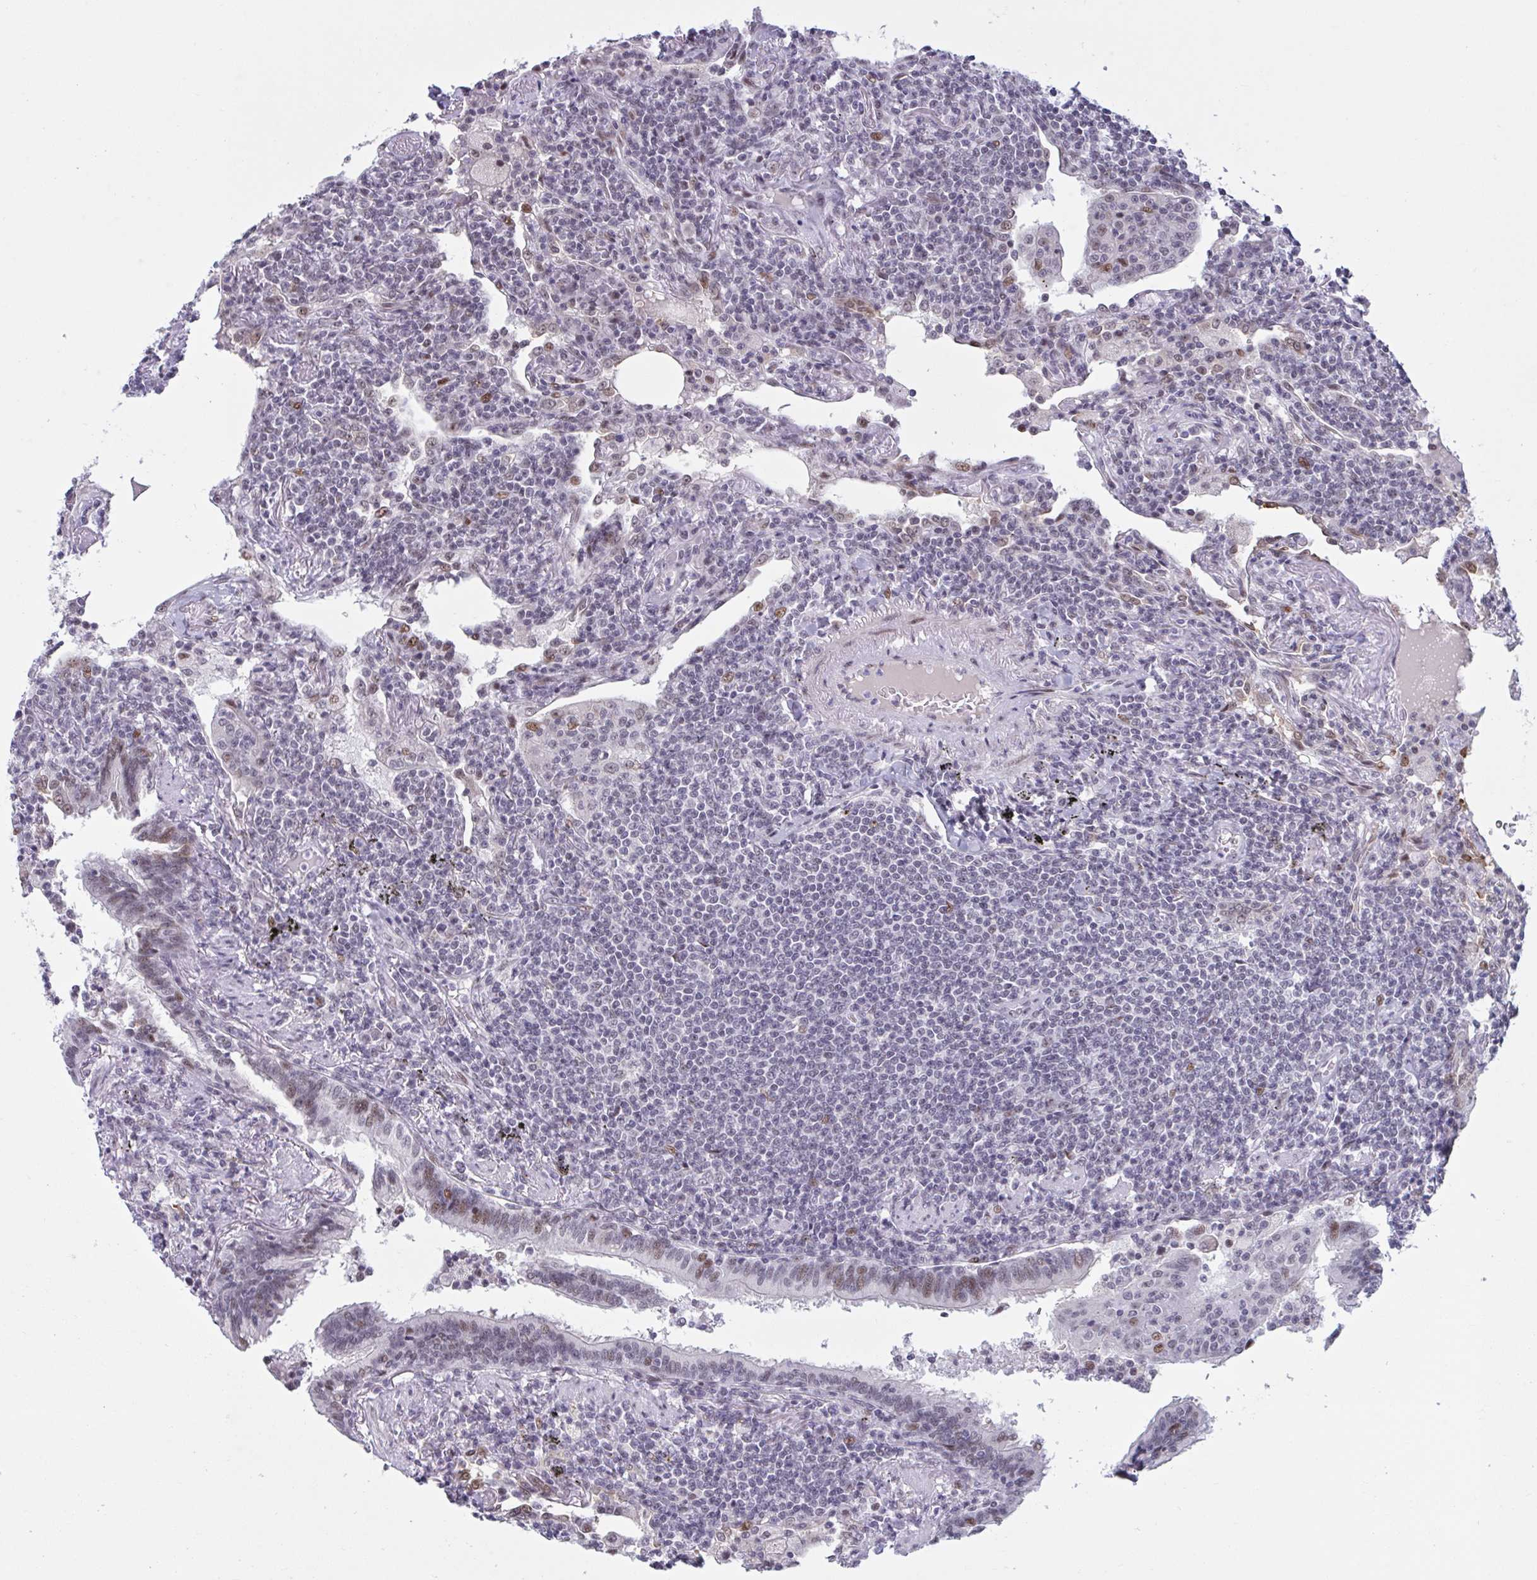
{"staining": {"intensity": "negative", "quantity": "none", "location": "none"}, "tissue": "lymphoma", "cell_type": "Tumor cells", "image_type": "cancer", "snomed": [{"axis": "morphology", "description": "Malignant lymphoma, non-Hodgkin's type, Low grade"}, {"axis": "topography", "description": "Lung"}], "caption": "High magnification brightfield microscopy of lymphoma stained with DAB (brown) and counterstained with hematoxylin (blue): tumor cells show no significant staining. The staining was performed using DAB to visualize the protein expression in brown, while the nuclei were stained in blue with hematoxylin (Magnification: 20x).", "gene": "HSD17B6", "patient": {"sex": "female", "age": 71}}